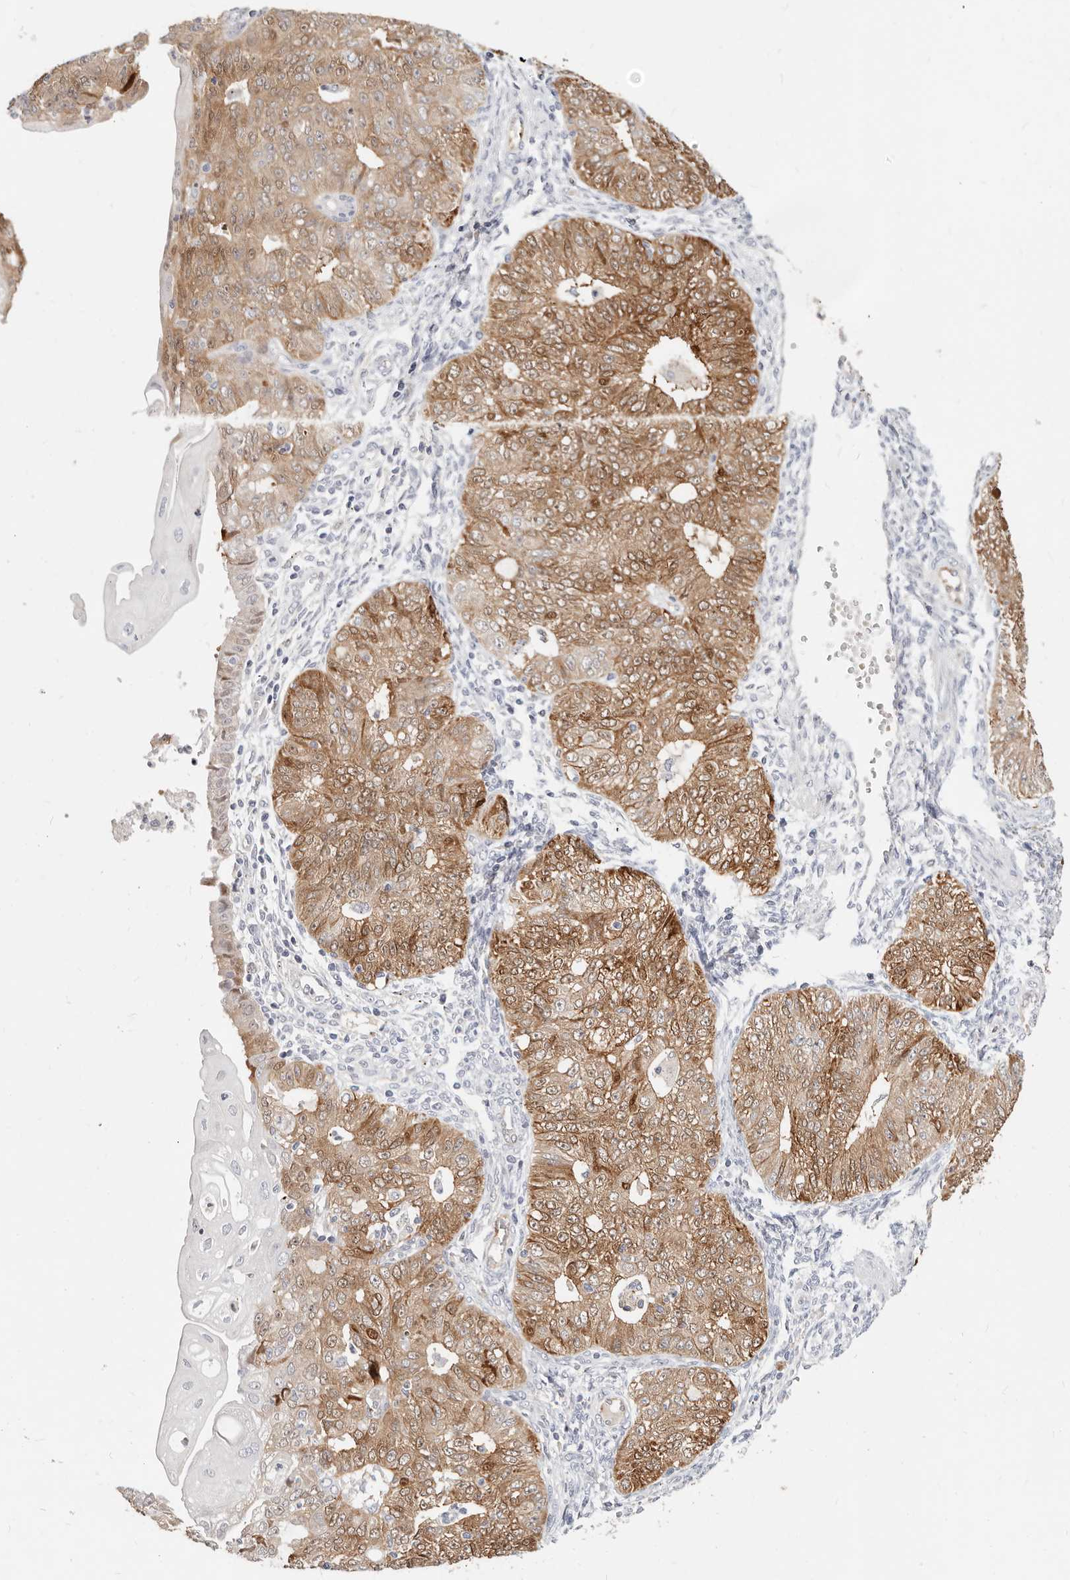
{"staining": {"intensity": "moderate", "quantity": "25%-75%", "location": "cytoplasmic/membranous,nuclear"}, "tissue": "endometrial cancer", "cell_type": "Tumor cells", "image_type": "cancer", "snomed": [{"axis": "morphology", "description": "Adenocarcinoma, NOS"}, {"axis": "topography", "description": "Endometrium"}], "caption": "Protein staining demonstrates moderate cytoplasmic/membranous and nuclear expression in approximately 25%-75% of tumor cells in endometrial cancer (adenocarcinoma).", "gene": "ZRANB1", "patient": {"sex": "female", "age": 32}}